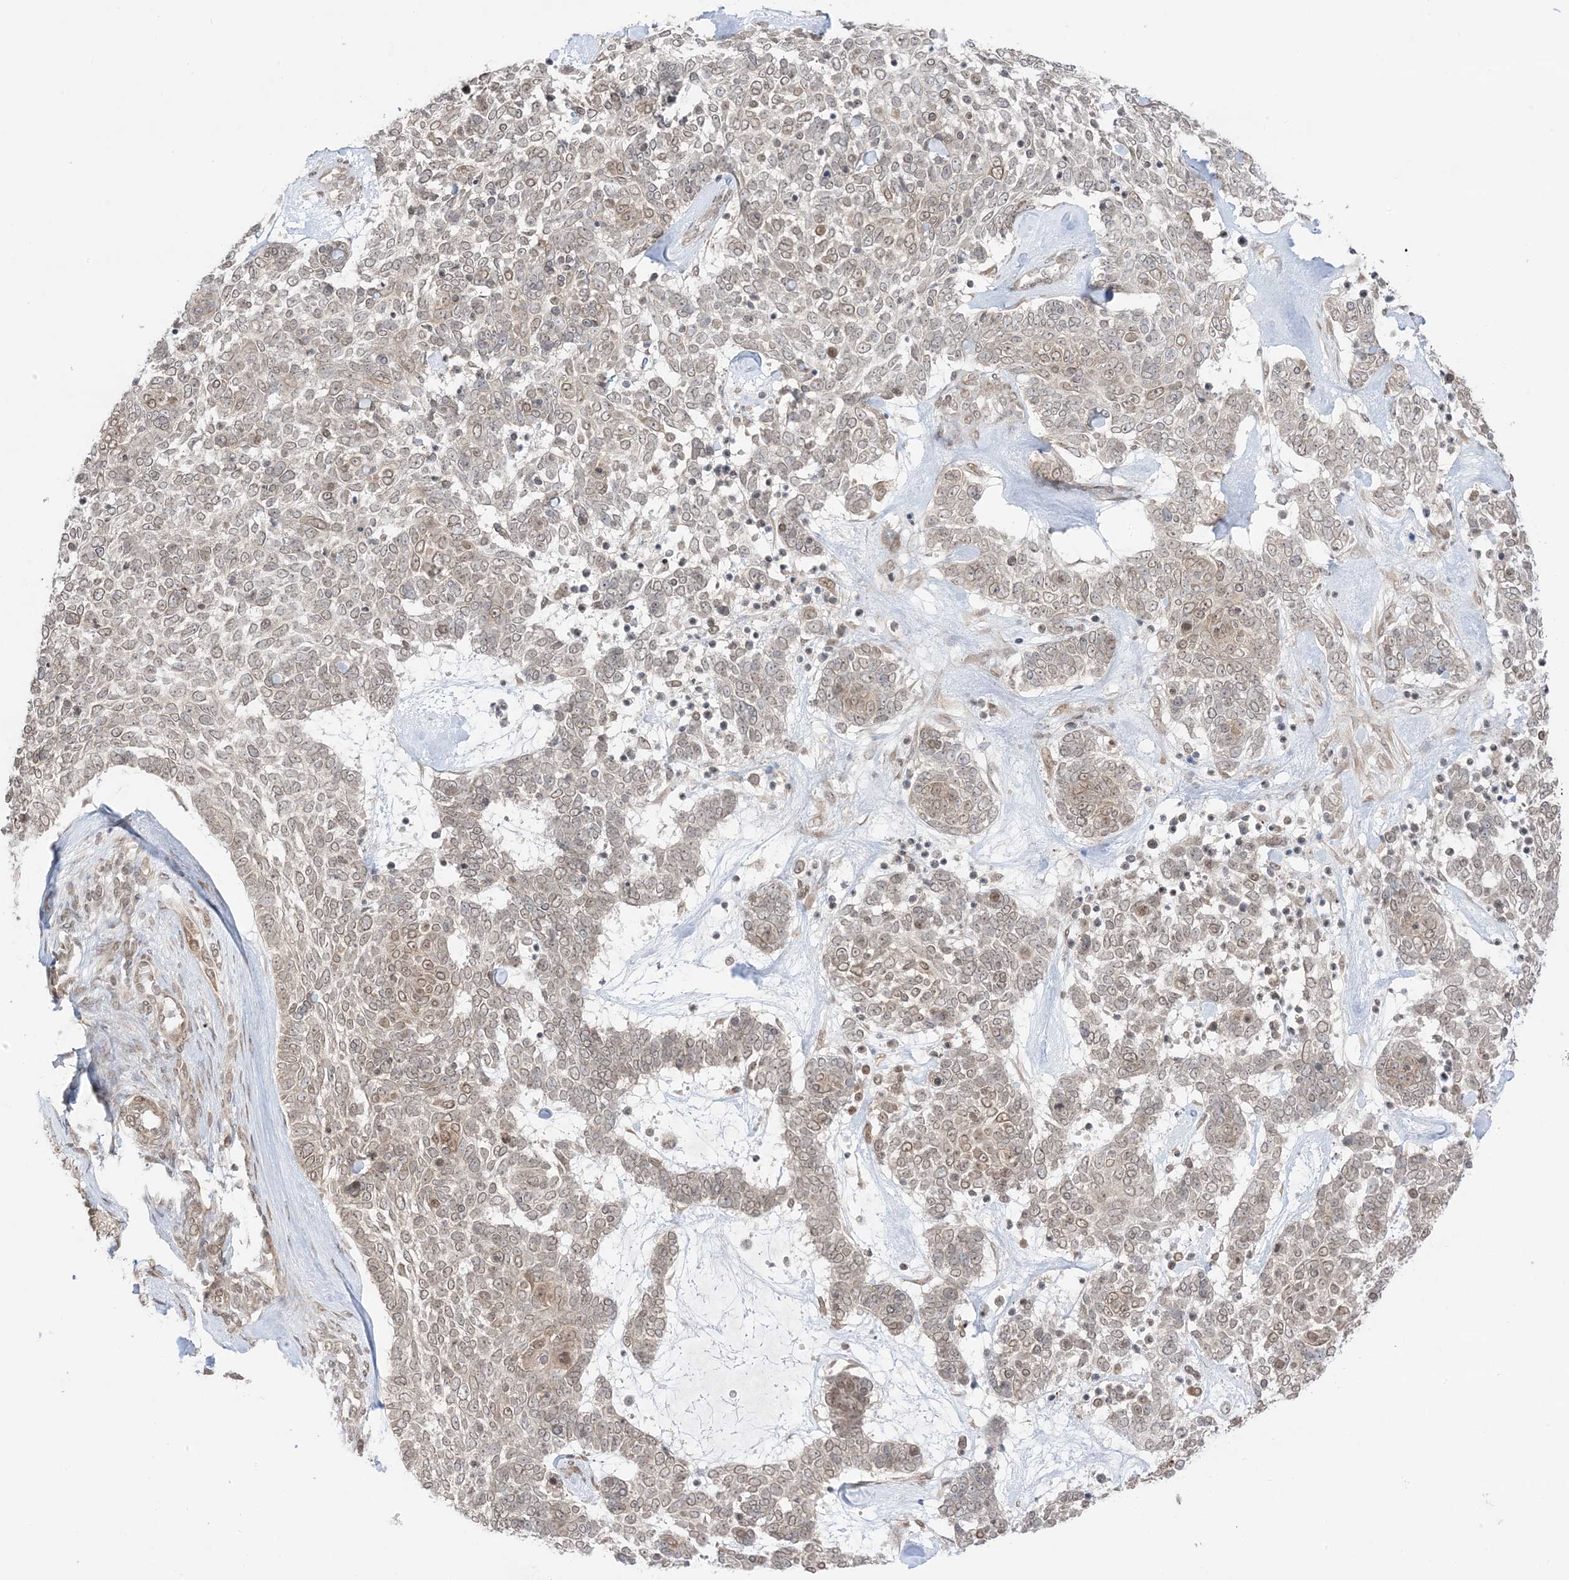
{"staining": {"intensity": "weak", "quantity": ">75%", "location": "cytoplasmic/membranous,nuclear"}, "tissue": "skin cancer", "cell_type": "Tumor cells", "image_type": "cancer", "snomed": [{"axis": "morphology", "description": "Basal cell carcinoma"}, {"axis": "topography", "description": "Skin"}], "caption": "Protein expression analysis of human skin basal cell carcinoma reveals weak cytoplasmic/membranous and nuclear staining in approximately >75% of tumor cells. (Stains: DAB in brown, nuclei in blue, Microscopy: brightfield microscopy at high magnification).", "gene": "UBE2E2", "patient": {"sex": "female", "age": 81}}